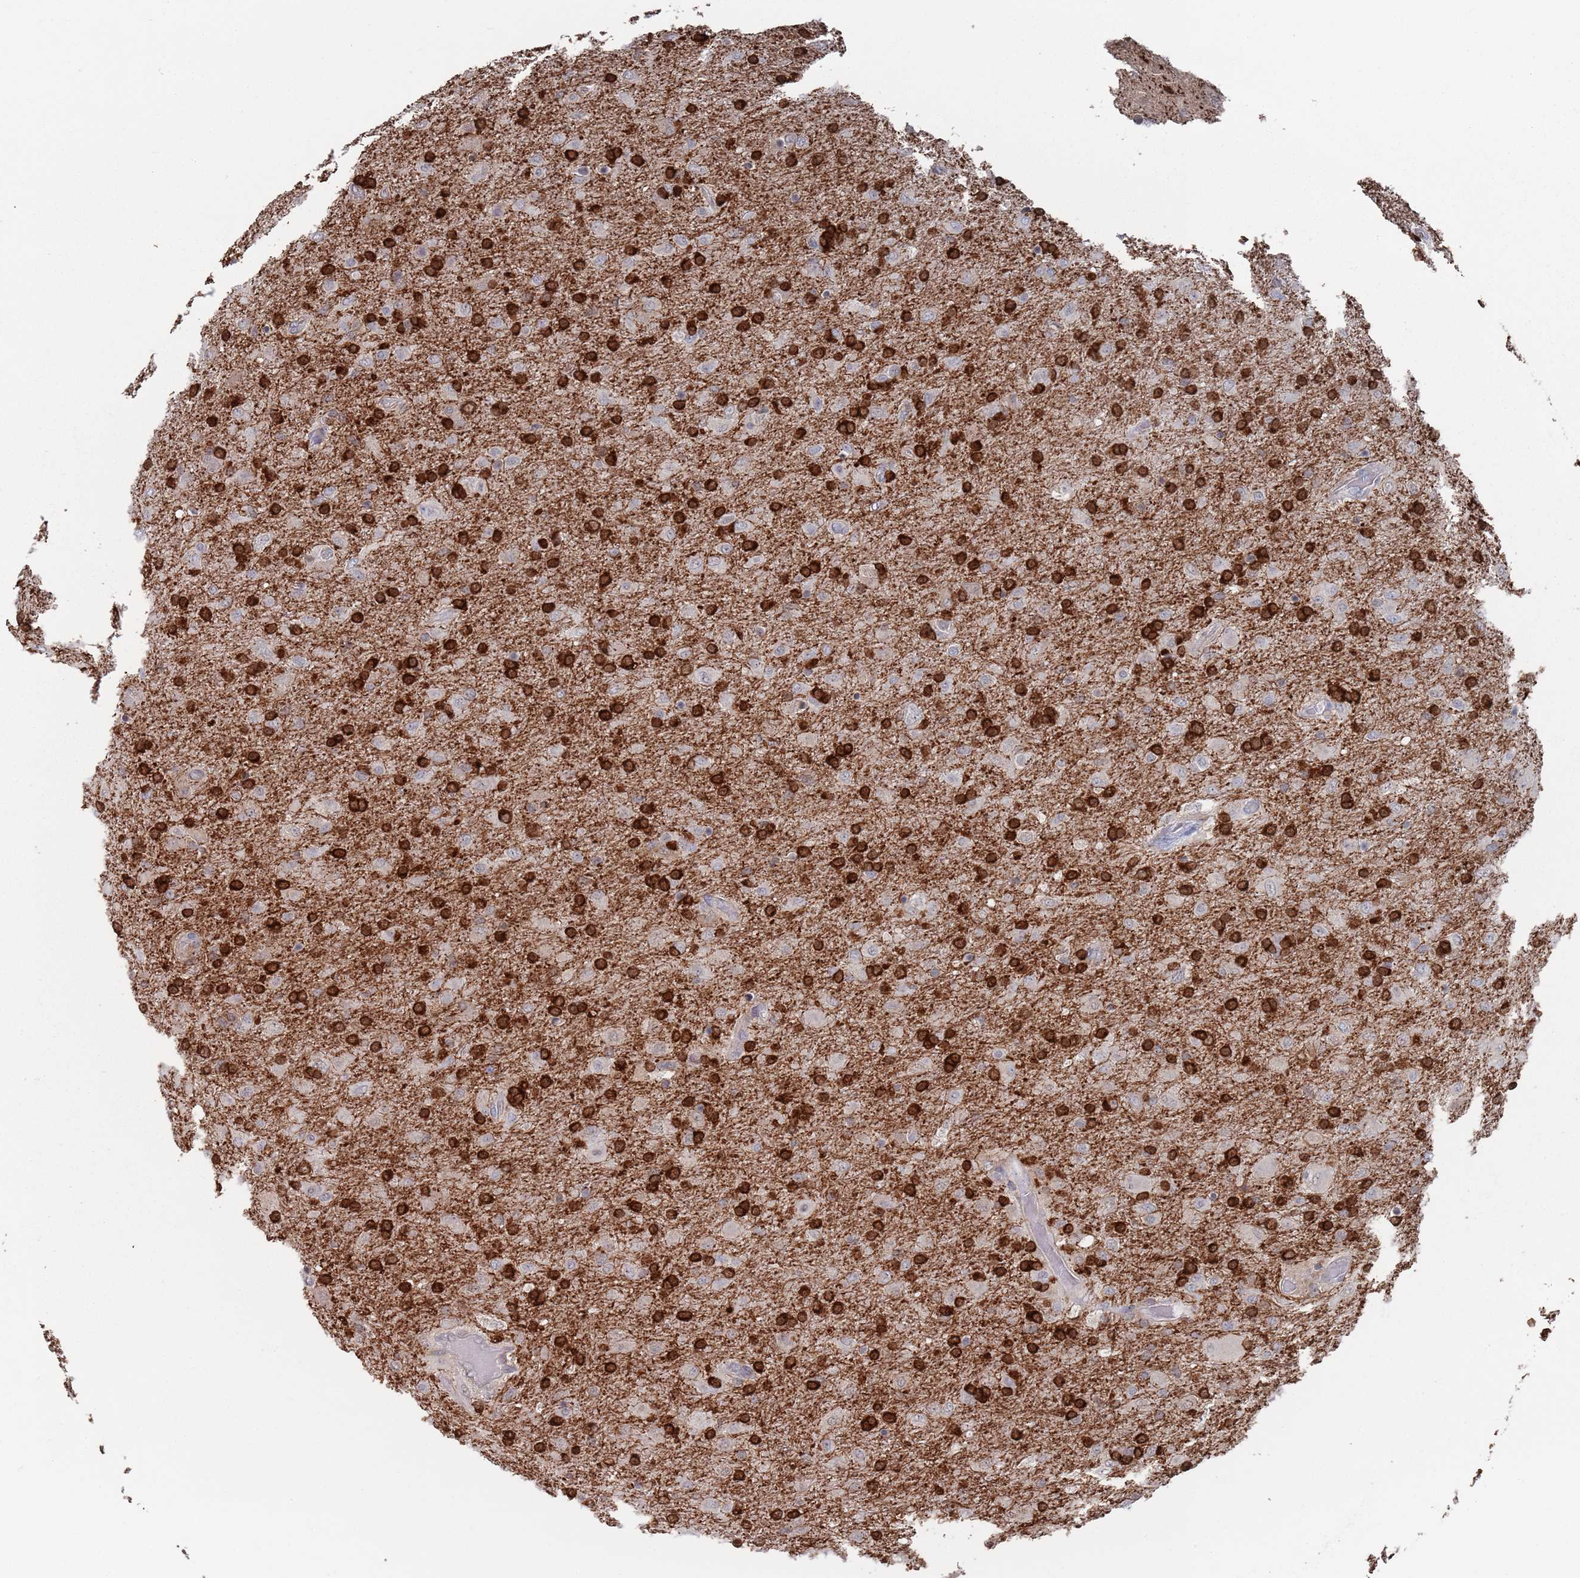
{"staining": {"intensity": "strong", "quantity": "25%-75%", "location": "cytoplasmic/membranous"}, "tissue": "glioma", "cell_type": "Tumor cells", "image_type": "cancer", "snomed": [{"axis": "morphology", "description": "Glioma, malignant, Low grade"}, {"axis": "topography", "description": "Brain"}], "caption": "Glioma was stained to show a protein in brown. There is high levels of strong cytoplasmic/membranous staining in about 25%-75% of tumor cells.", "gene": "DGKD", "patient": {"sex": "male", "age": 65}}